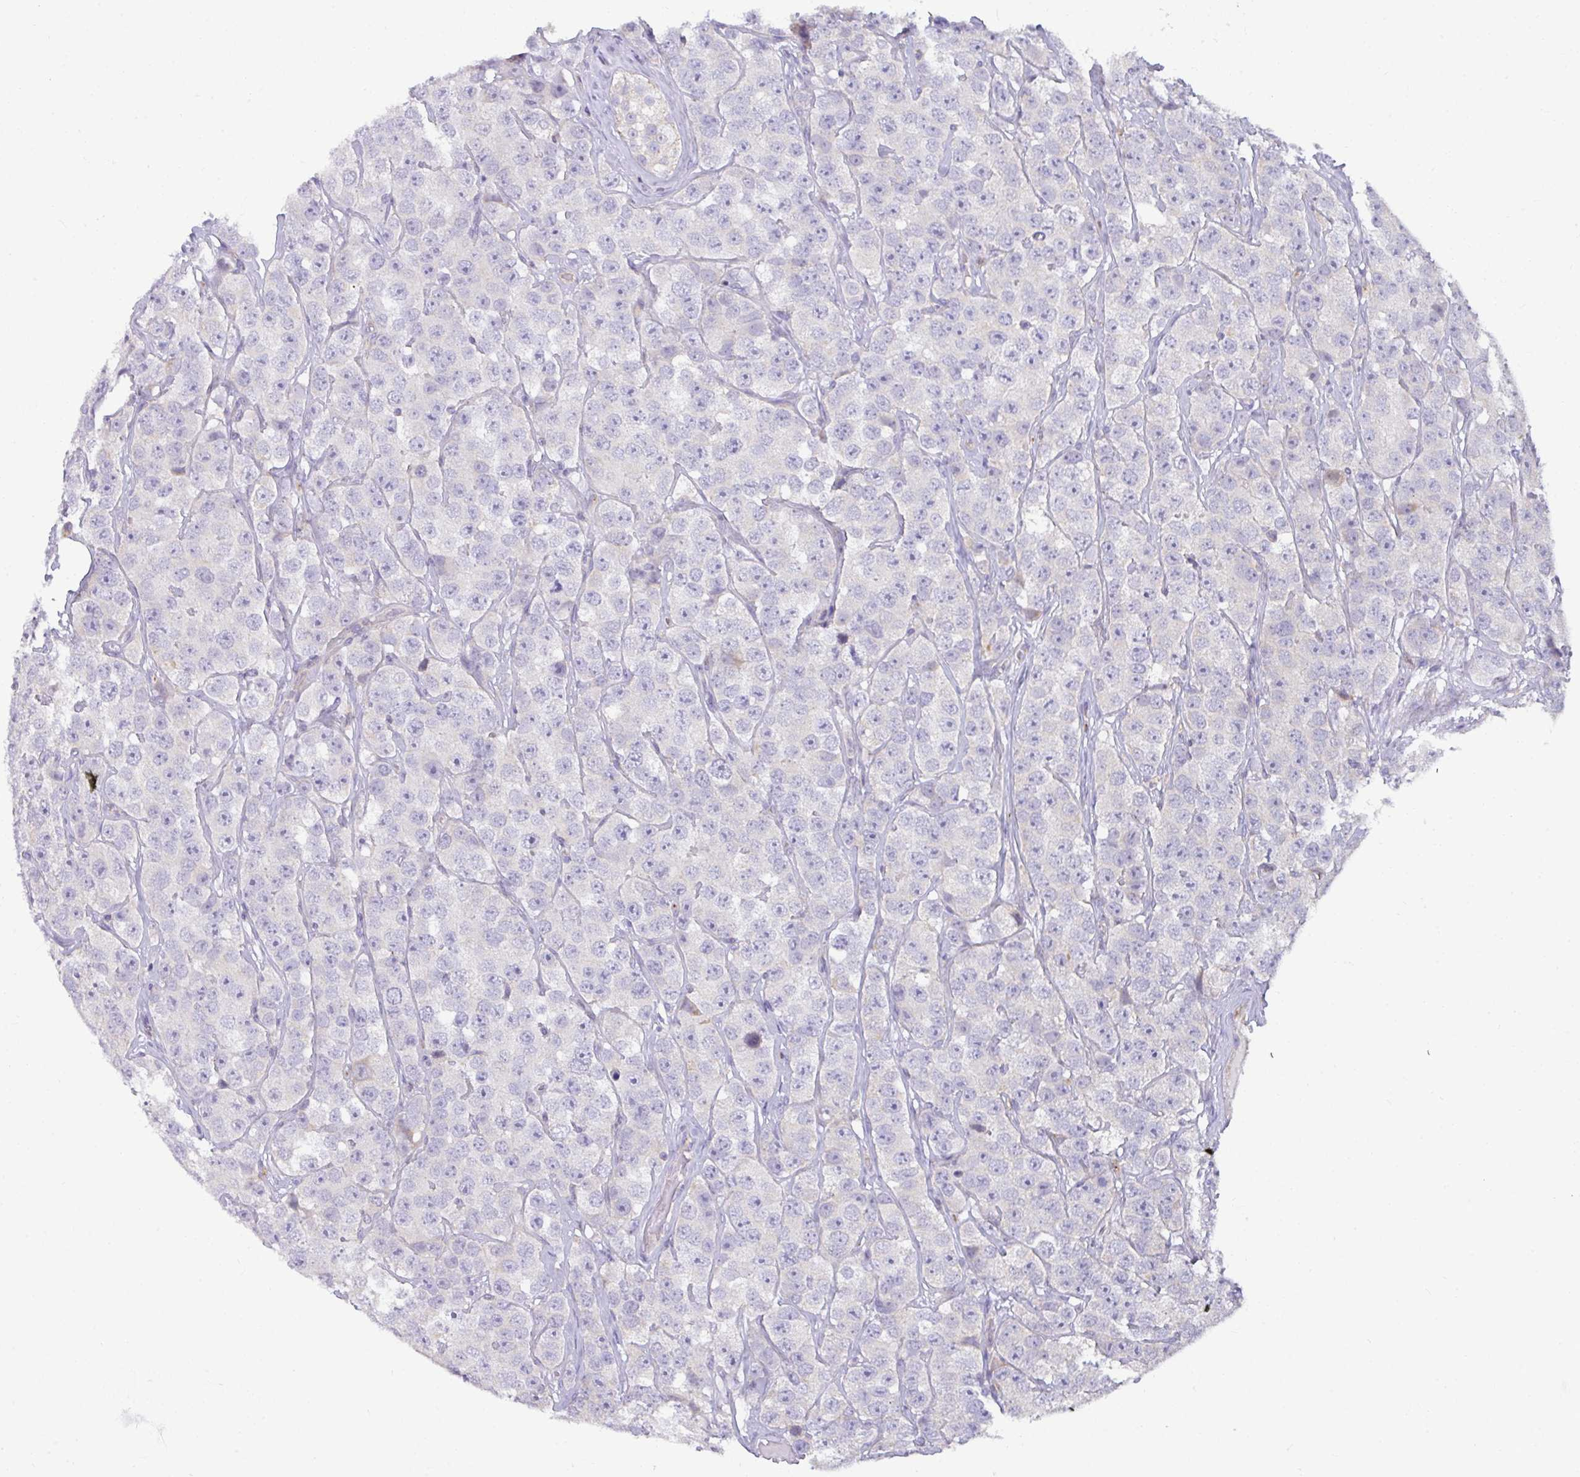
{"staining": {"intensity": "negative", "quantity": "none", "location": "none"}, "tissue": "testis cancer", "cell_type": "Tumor cells", "image_type": "cancer", "snomed": [{"axis": "morphology", "description": "Seminoma, NOS"}, {"axis": "topography", "description": "Testis"}], "caption": "Tumor cells show no significant expression in seminoma (testis). The staining is performed using DAB brown chromogen with nuclei counter-stained in using hematoxylin.", "gene": "SRRM4", "patient": {"sex": "male", "age": 28}}